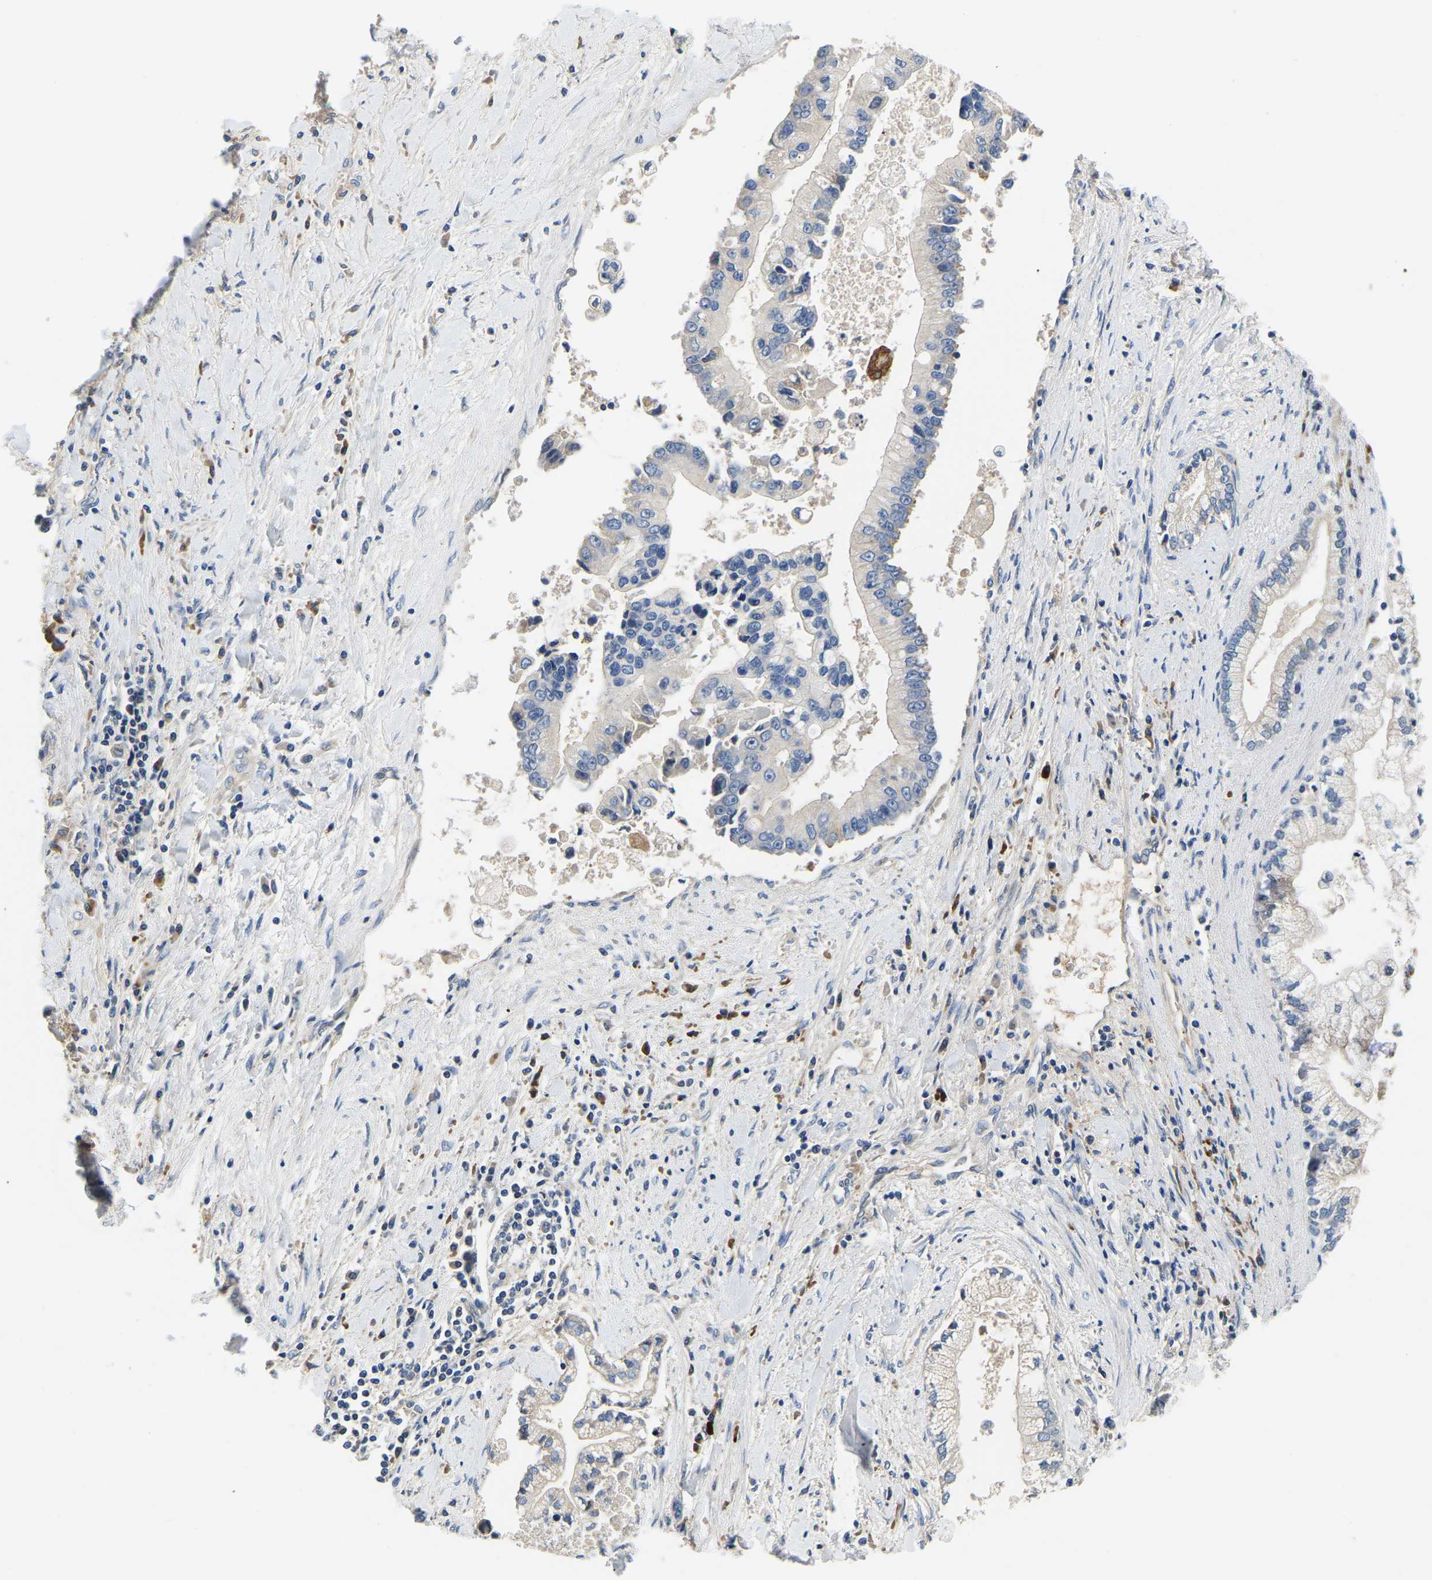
{"staining": {"intensity": "negative", "quantity": "none", "location": "none"}, "tissue": "liver cancer", "cell_type": "Tumor cells", "image_type": "cancer", "snomed": [{"axis": "morphology", "description": "Cholangiocarcinoma"}, {"axis": "topography", "description": "Liver"}], "caption": "Histopathology image shows no significant protein positivity in tumor cells of cholangiocarcinoma (liver). The staining was performed using DAB (3,3'-diaminobenzidine) to visualize the protein expression in brown, while the nuclei were stained in blue with hematoxylin (Magnification: 20x).", "gene": "LIAS", "patient": {"sex": "male", "age": 50}}